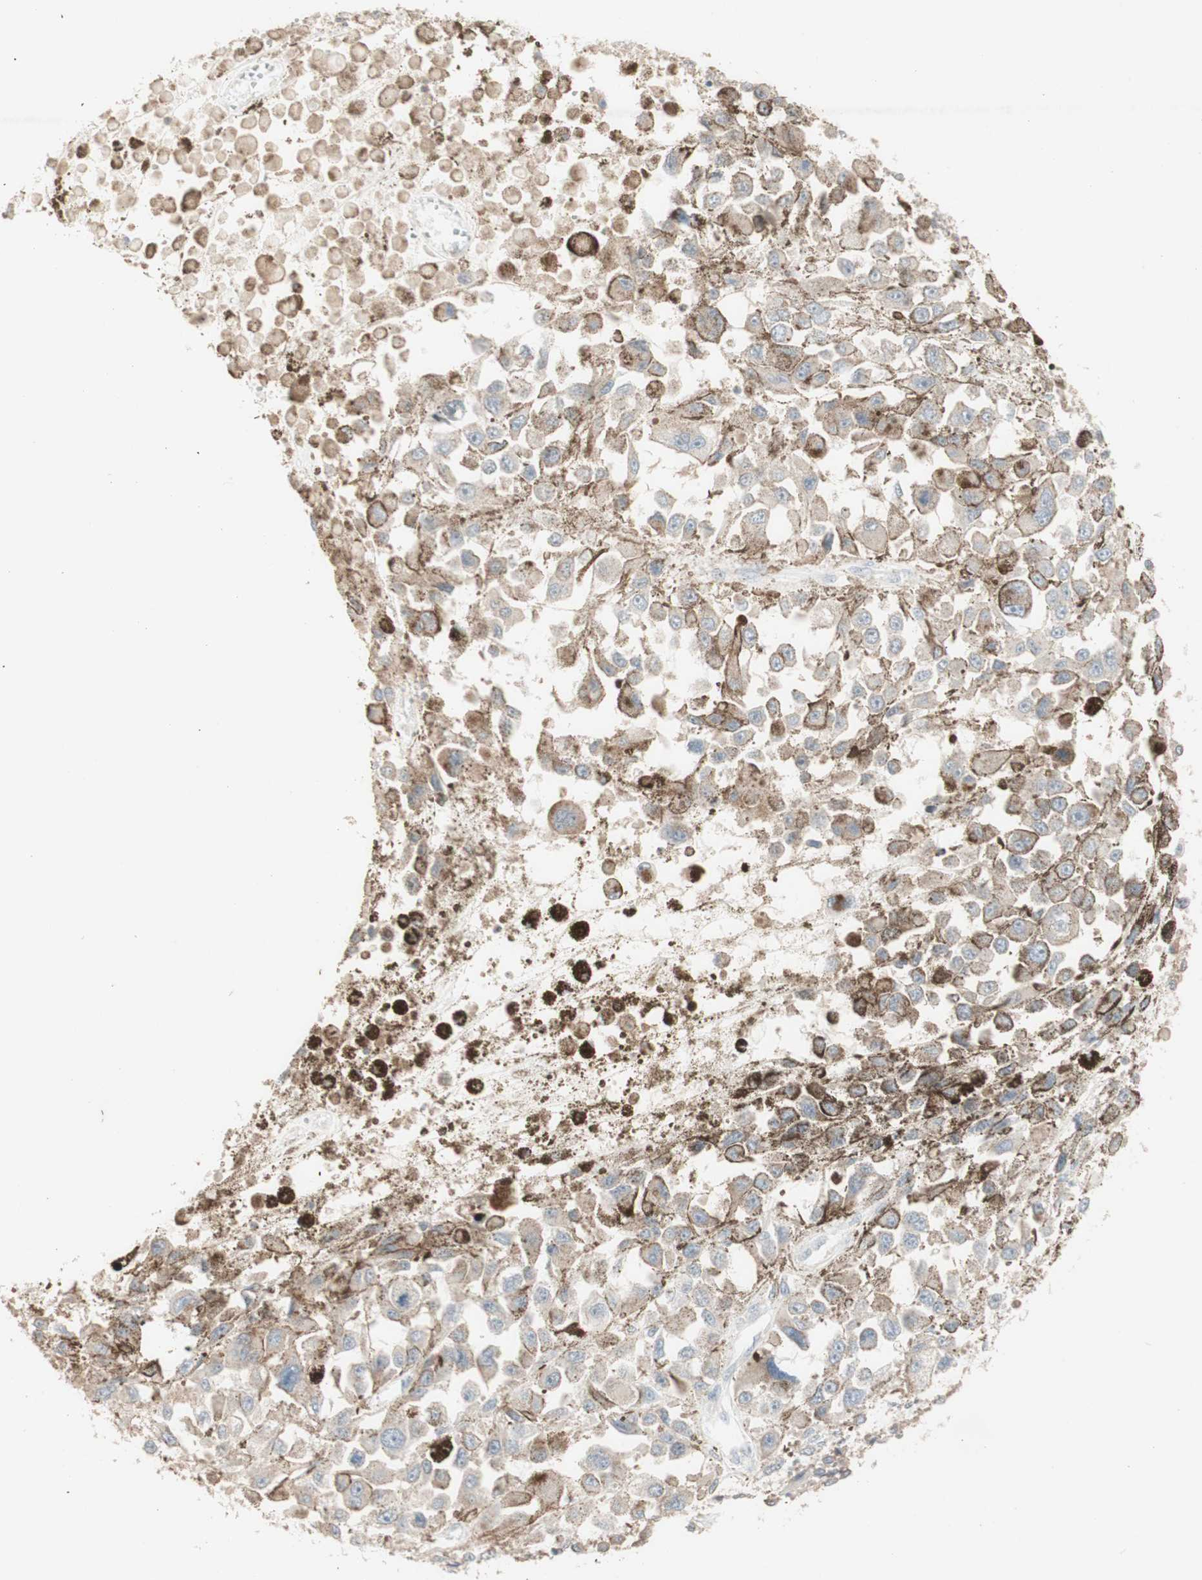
{"staining": {"intensity": "negative", "quantity": "none", "location": "none"}, "tissue": "melanoma", "cell_type": "Tumor cells", "image_type": "cancer", "snomed": [{"axis": "morphology", "description": "Malignant melanoma, Metastatic site"}, {"axis": "topography", "description": "Lymph node"}], "caption": "IHC histopathology image of malignant melanoma (metastatic site) stained for a protein (brown), which exhibits no staining in tumor cells. (DAB IHC visualized using brightfield microscopy, high magnification).", "gene": "ATP6V1B1", "patient": {"sex": "male", "age": 59}}